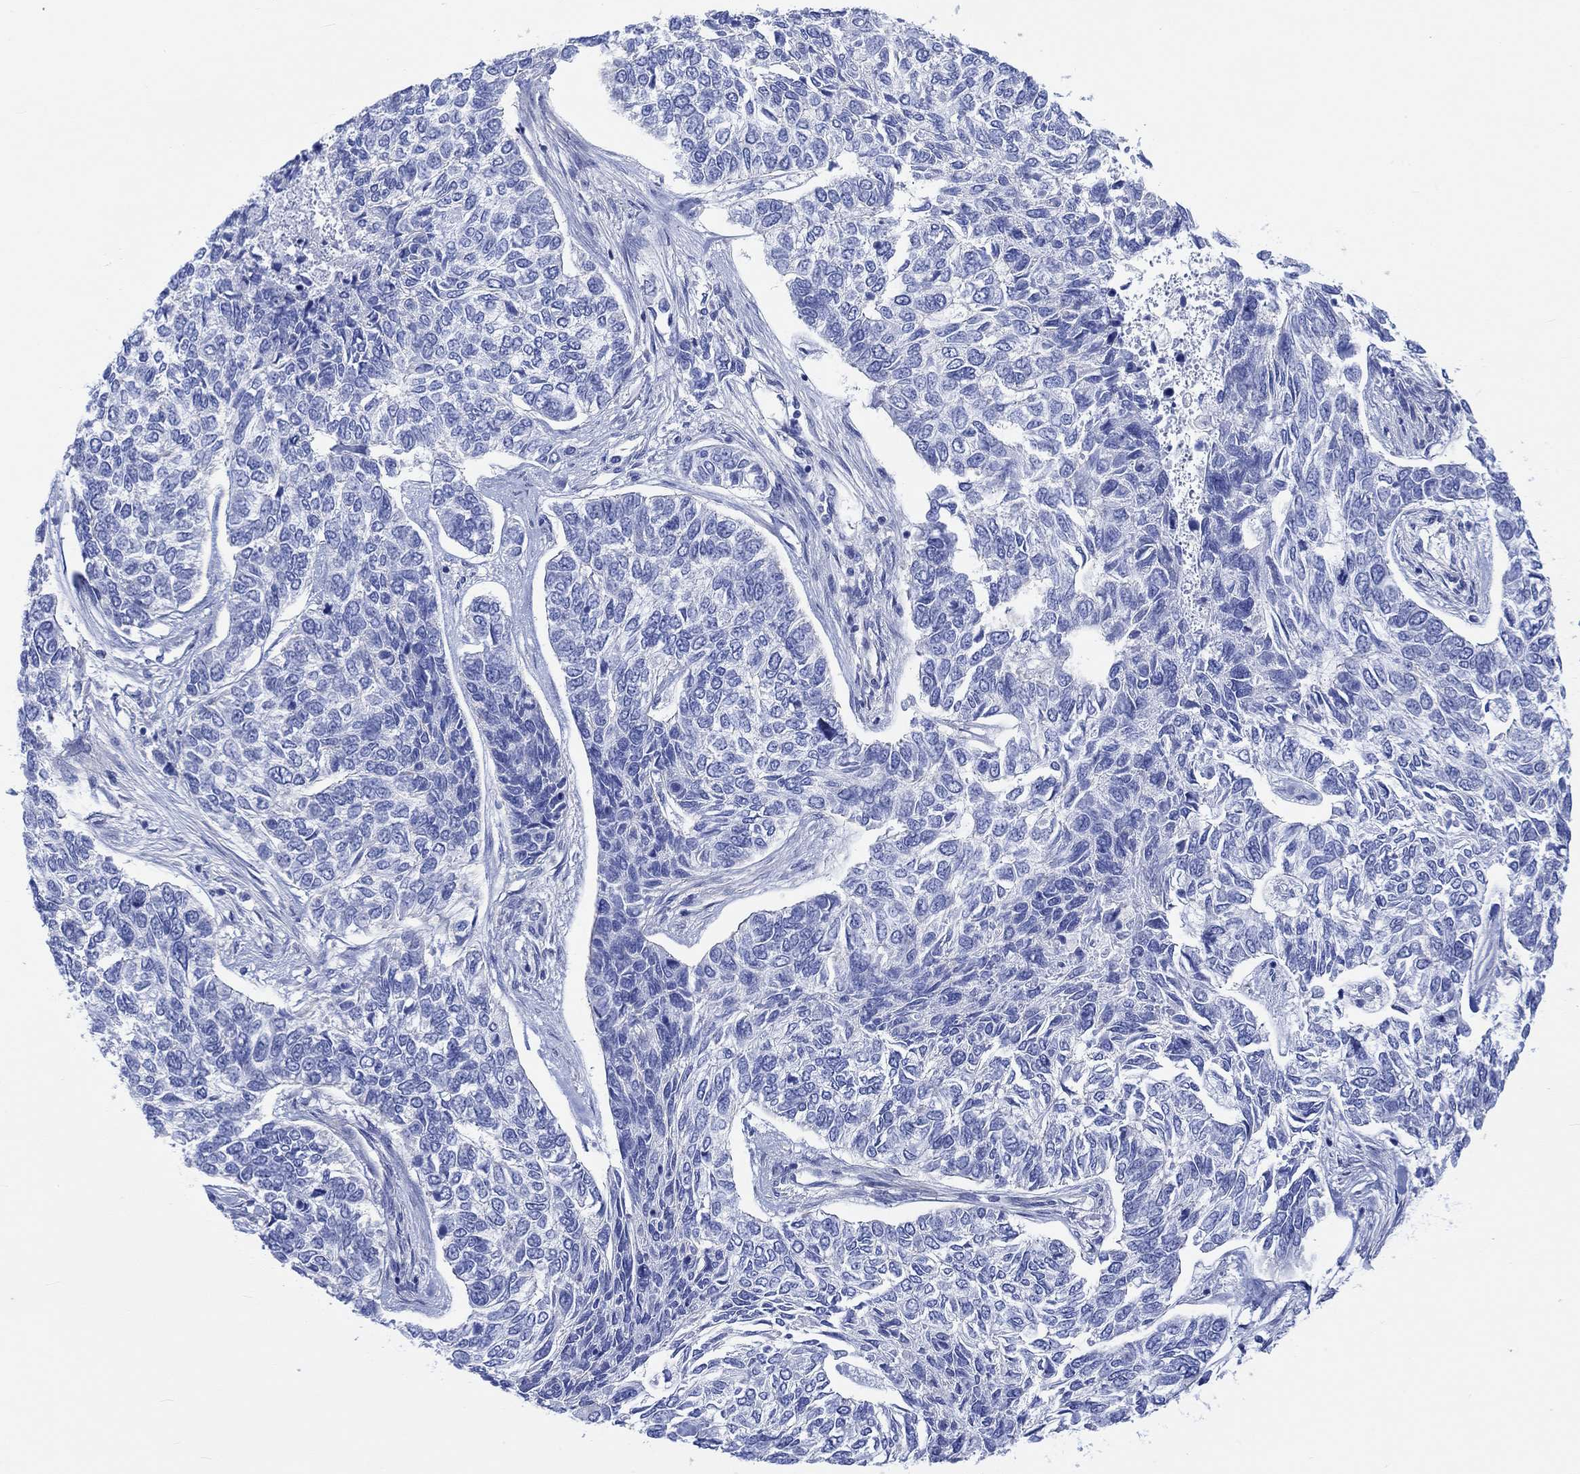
{"staining": {"intensity": "negative", "quantity": "none", "location": "none"}, "tissue": "skin cancer", "cell_type": "Tumor cells", "image_type": "cancer", "snomed": [{"axis": "morphology", "description": "Basal cell carcinoma"}, {"axis": "topography", "description": "Skin"}], "caption": "Skin basal cell carcinoma stained for a protein using immunohistochemistry displays no expression tumor cells.", "gene": "REEP6", "patient": {"sex": "female", "age": 65}}